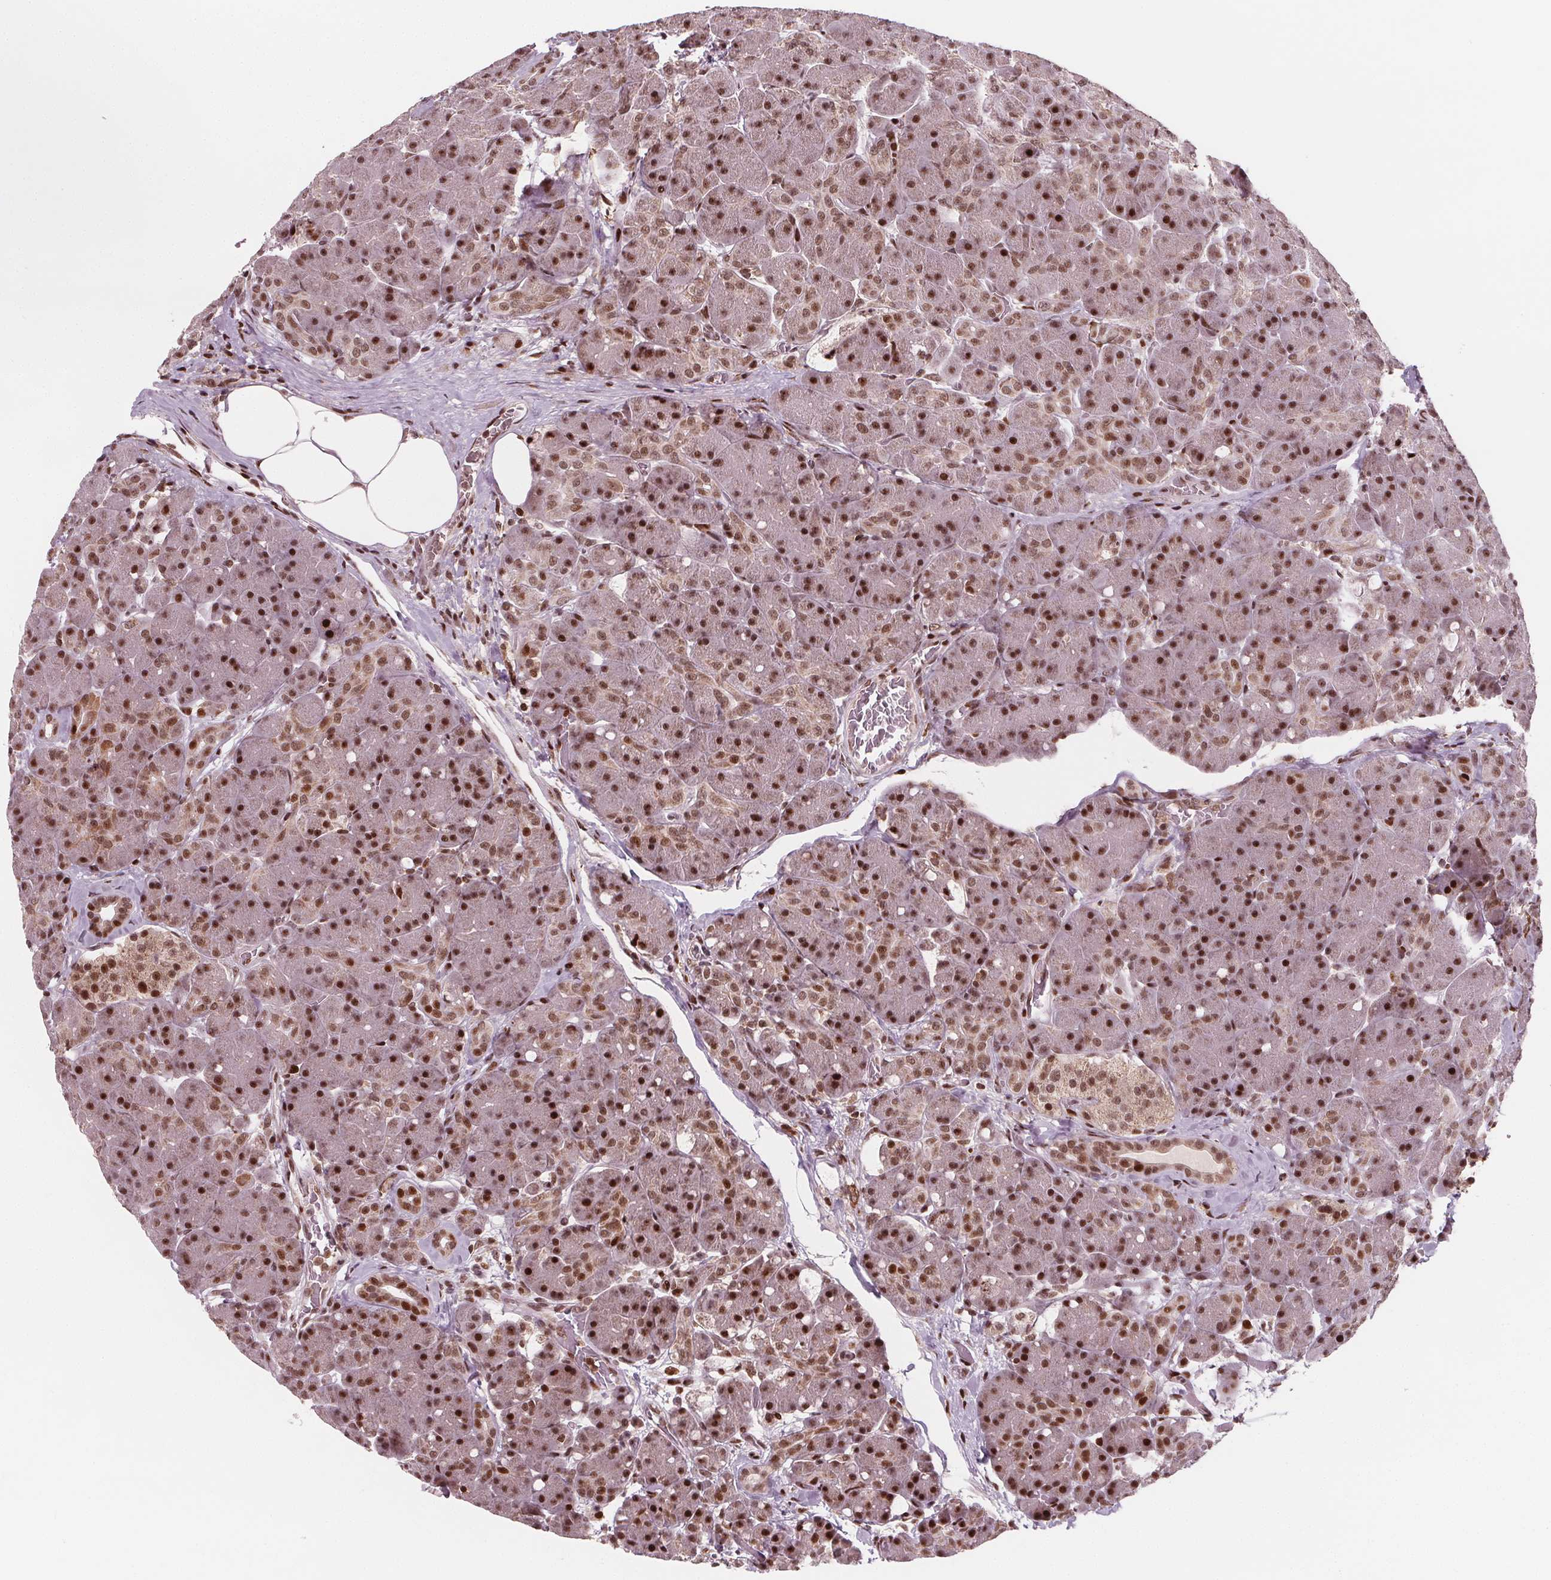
{"staining": {"intensity": "strong", "quantity": ">75%", "location": "nuclear"}, "tissue": "pancreas", "cell_type": "Exocrine glandular cells", "image_type": "normal", "snomed": [{"axis": "morphology", "description": "Normal tissue, NOS"}, {"axis": "topography", "description": "Pancreas"}], "caption": "IHC (DAB) staining of normal human pancreas reveals strong nuclear protein expression in approximately >75% of exocrine glandular cells. The staining is performed using DAB brown chromogen to label protein expression. The nuclei are counter-stained blue using hematoxylin.", "gene": "SNRNP35", "patient": {"sex": "male", "age": 55}}